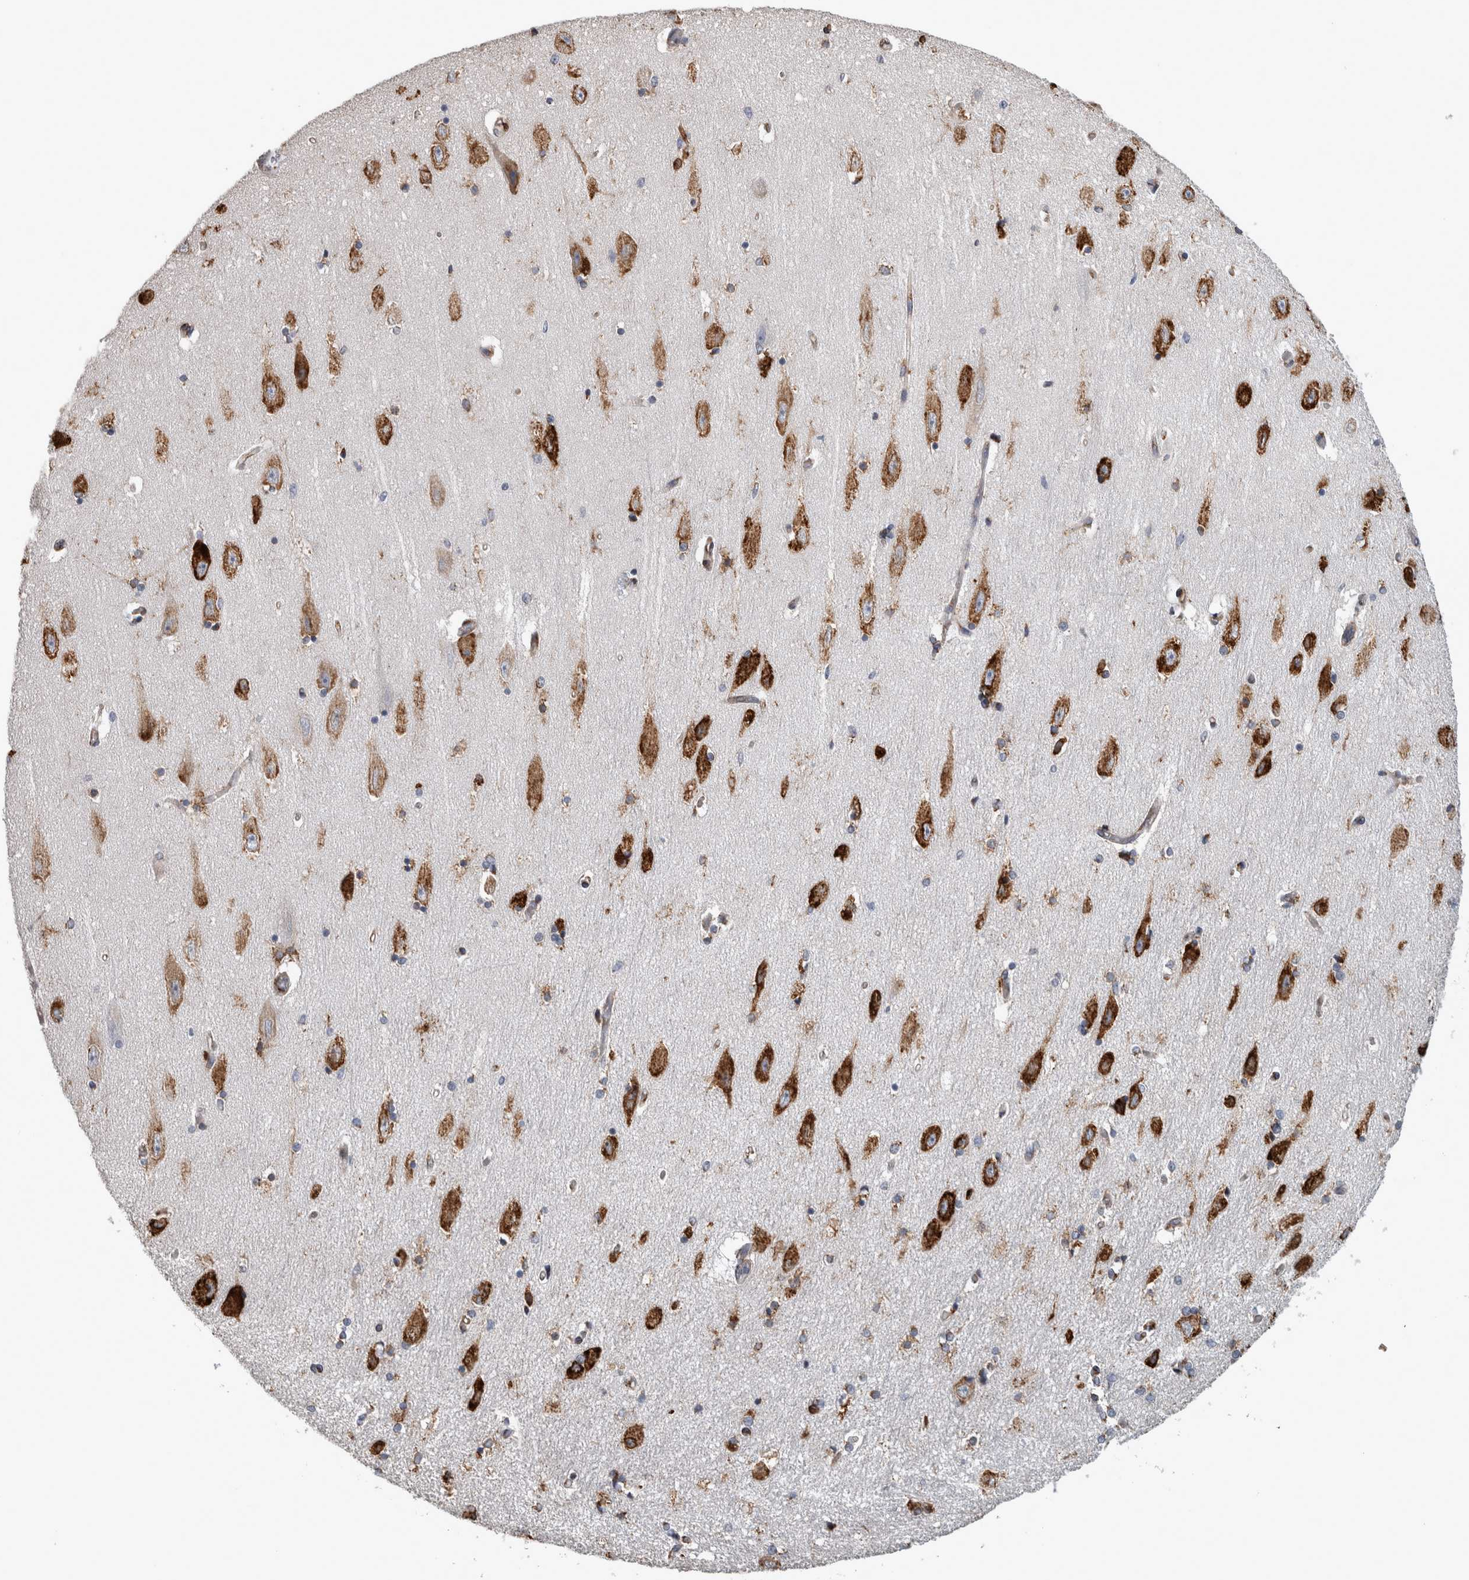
{"staining": {"intensity": "moderate", "quantity": "<25%", "location": "cytoplasmic/membranous"}, "tissue": "hippocampus", "cell_type": "Glial cells", "image_type": "normal", "snomed": [{"axis": "morphology", "description": "Normal tissue, NOS"}, {"axis": "topography", "description": "Hippocampus"}], "caption": "Glial cells show low levels of moderate cytoplasmic/membranous staining in about <25% of cells in normal human hippocampus.", "gene": "FHIP2B", "patient": {"sex": "female", "age": 54}}